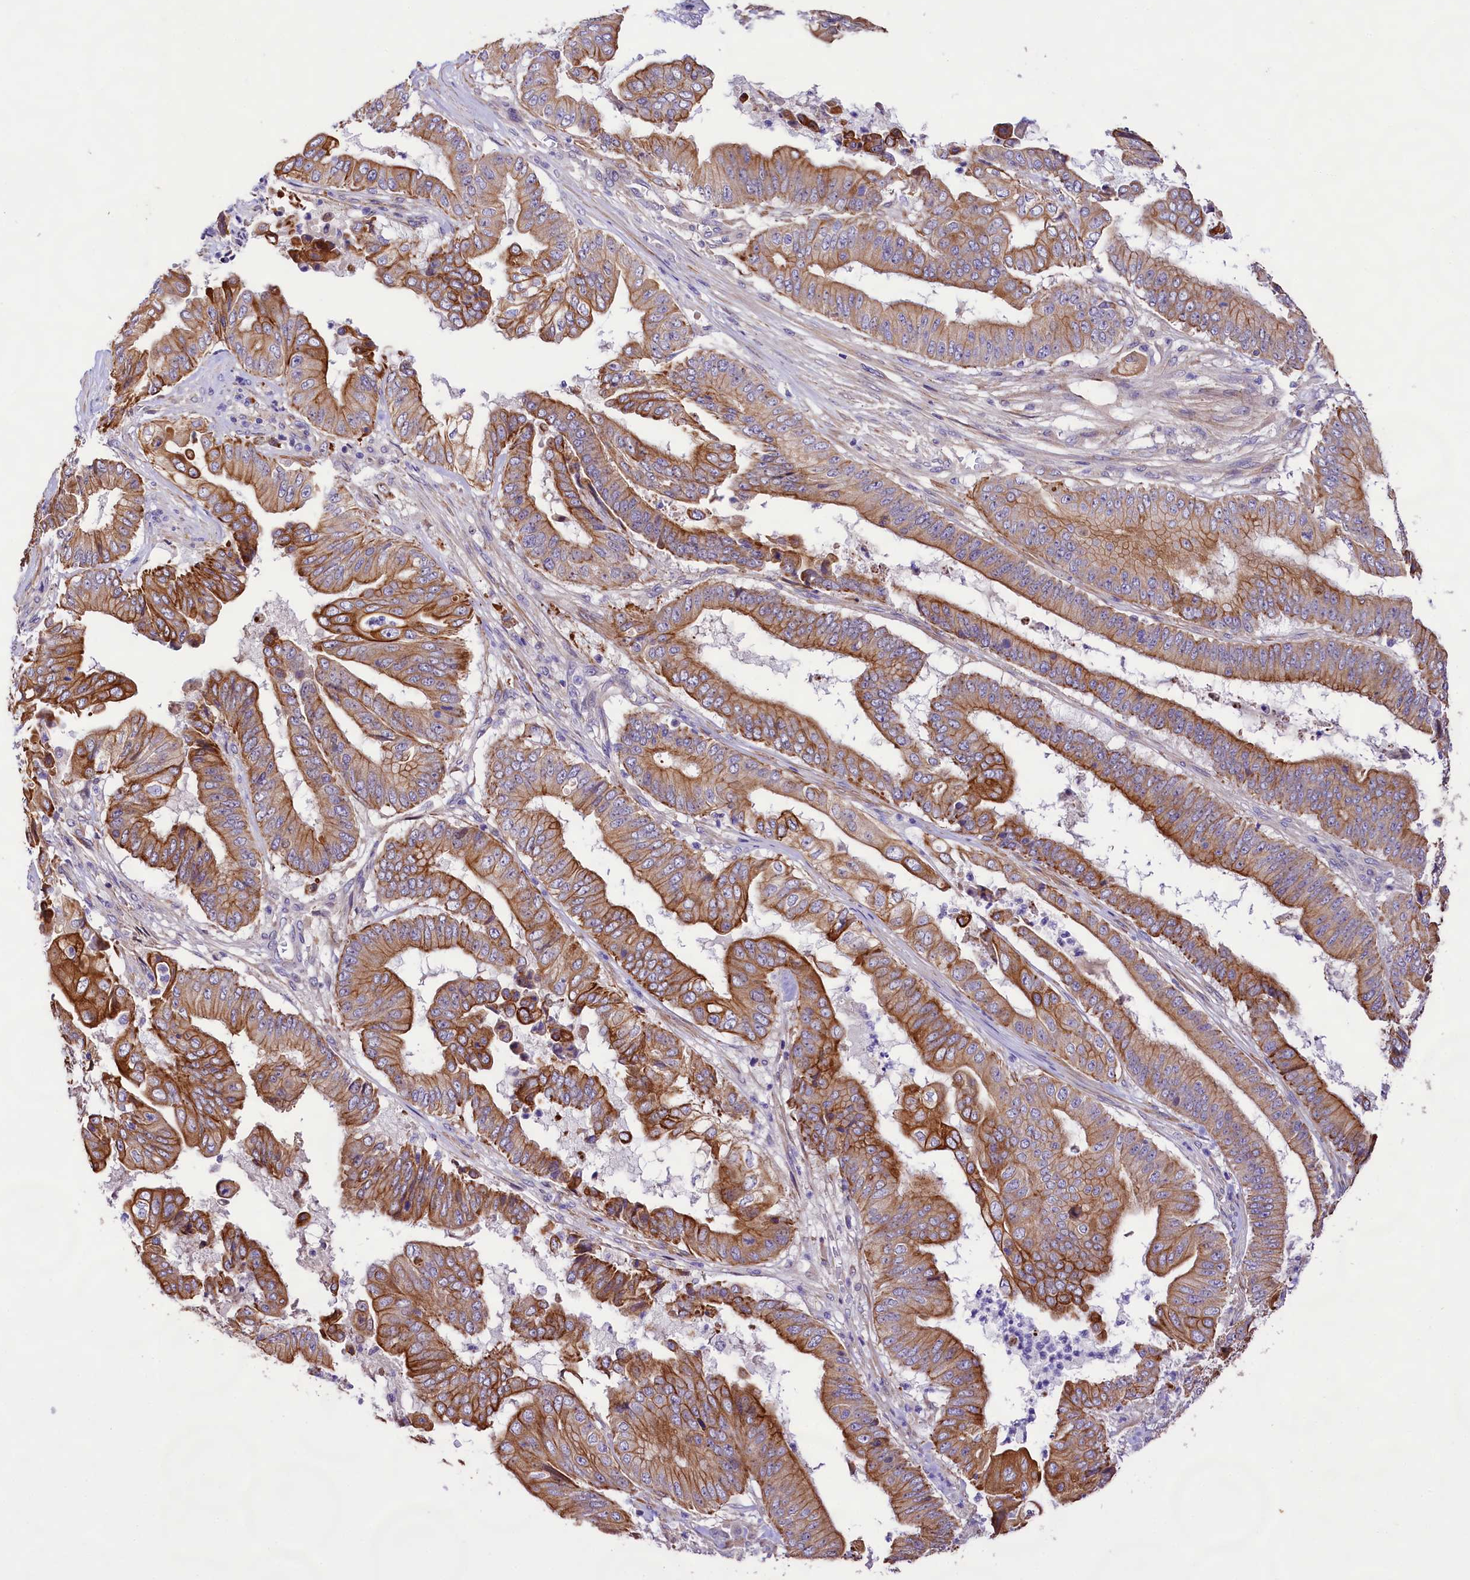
{"staining": {"intensity": "strong", "quantity": ">75%", "location": "cytoplasmic/membranous"}, "tissue": "pancreatic cancer", "cell_type": "Tumor cells", "image_type": "cancer", "snomed": [{"axis": "morphology", "description": "Adenocarcinoma, NOS"}, {"axis": "topography", "description": "Pancreas"}], "caption": "IHC histopathology image of human pancreatic adenocarcinoma stained for a protein (brown), which reveals high levels of strong cytoplasmic/membranous positivity in about >75% of tumor cells.", "gene": "VPS11", "patient": {"sex": "female", "age": 77}}